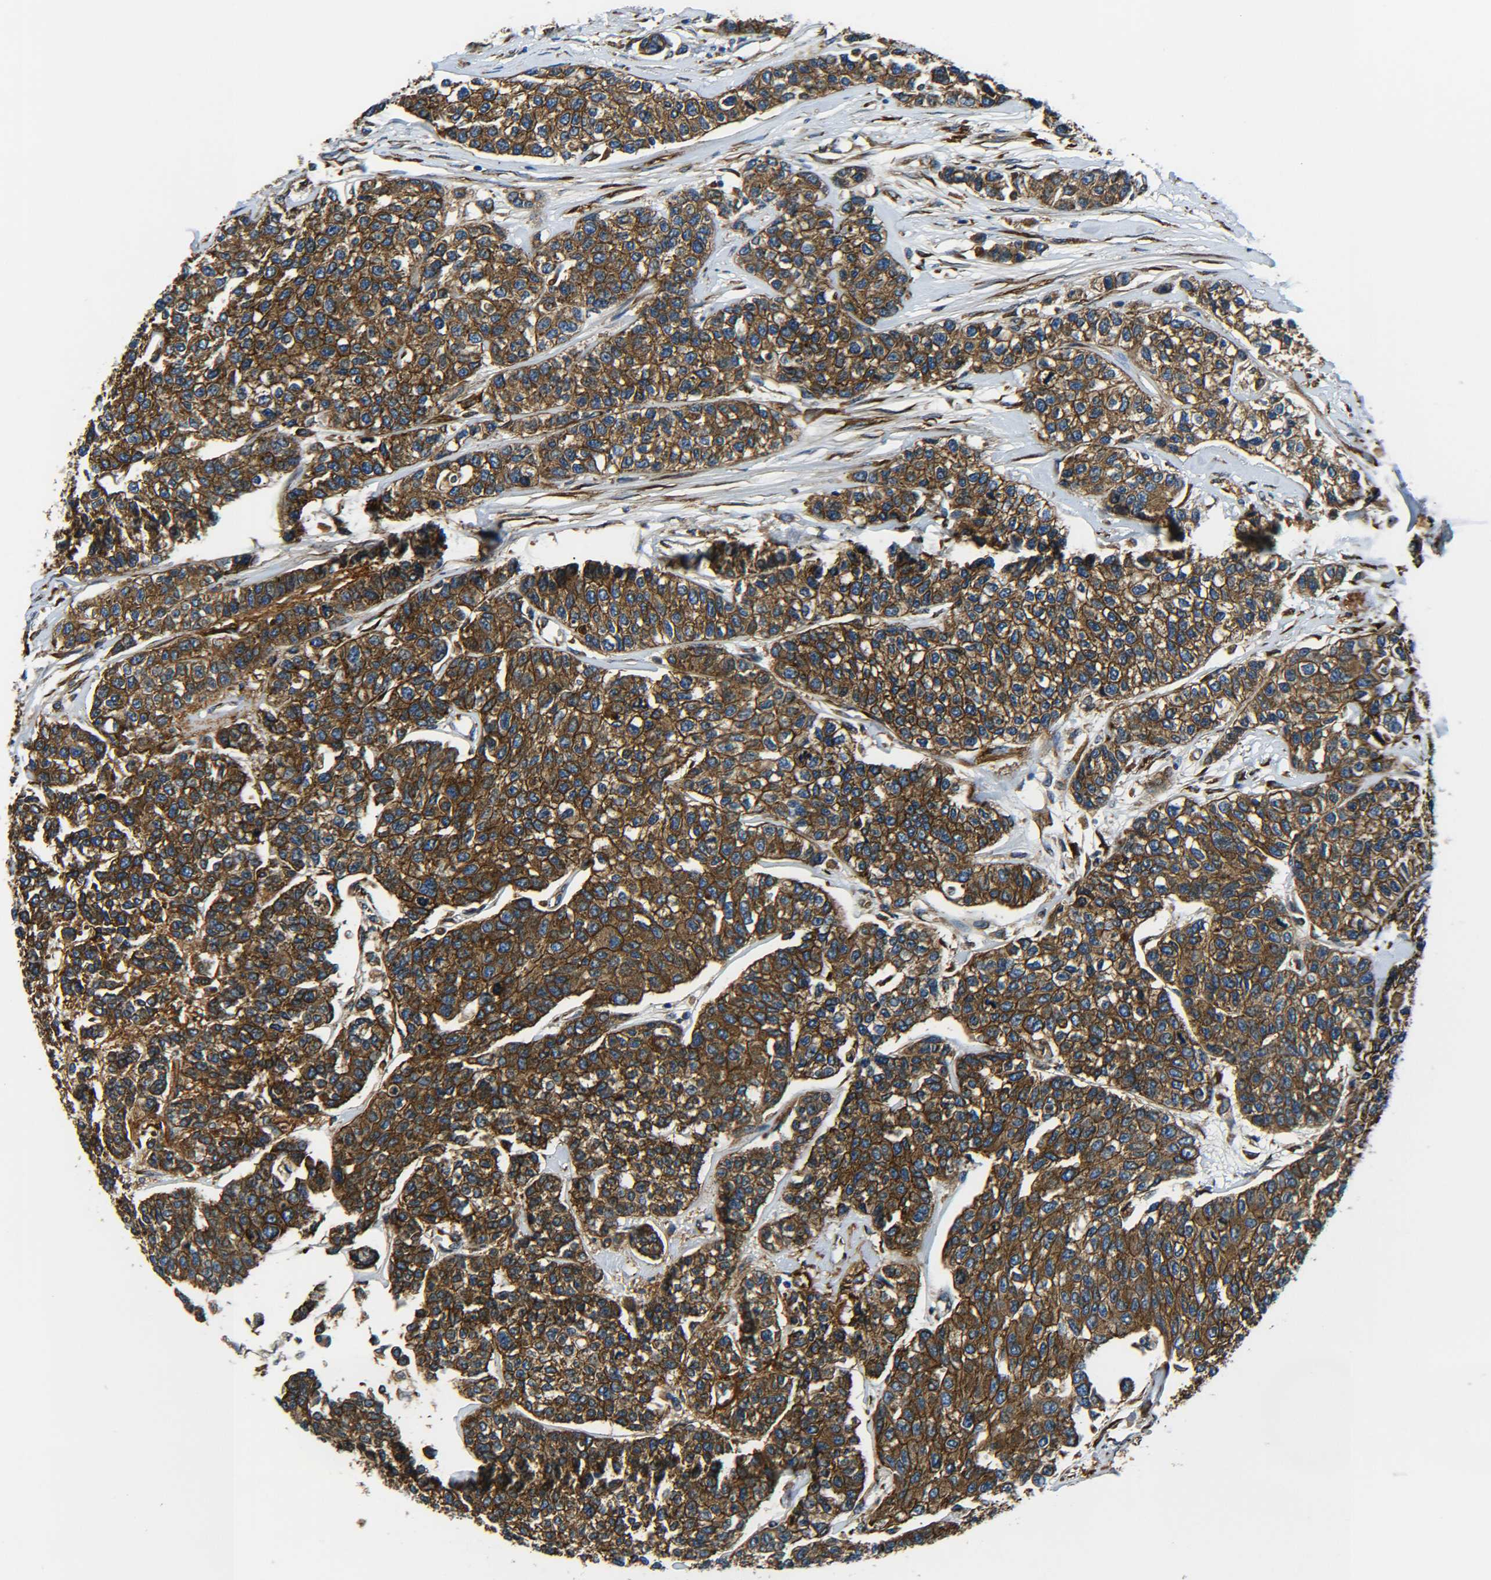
{"staining": {"intensity": "strong", "quantity": ">75%", "location": "cytoplasmic/membranous"}, "tissue": "breast cancer", "cell_type": "Tumor cells", "image_type": "cancer", "snomed": [{"axis": "morphology", "description": "Duct carcinoma"}, {"axis": "topography", "description": "Breast"}], "caption": "Strong cytoplasmic/membranous protein positivity is present in about >75% of tumor cells in breast invasive ductal carcinoma.", "gene": "PREB", "patient": {"sex": "female", "age": 51}}